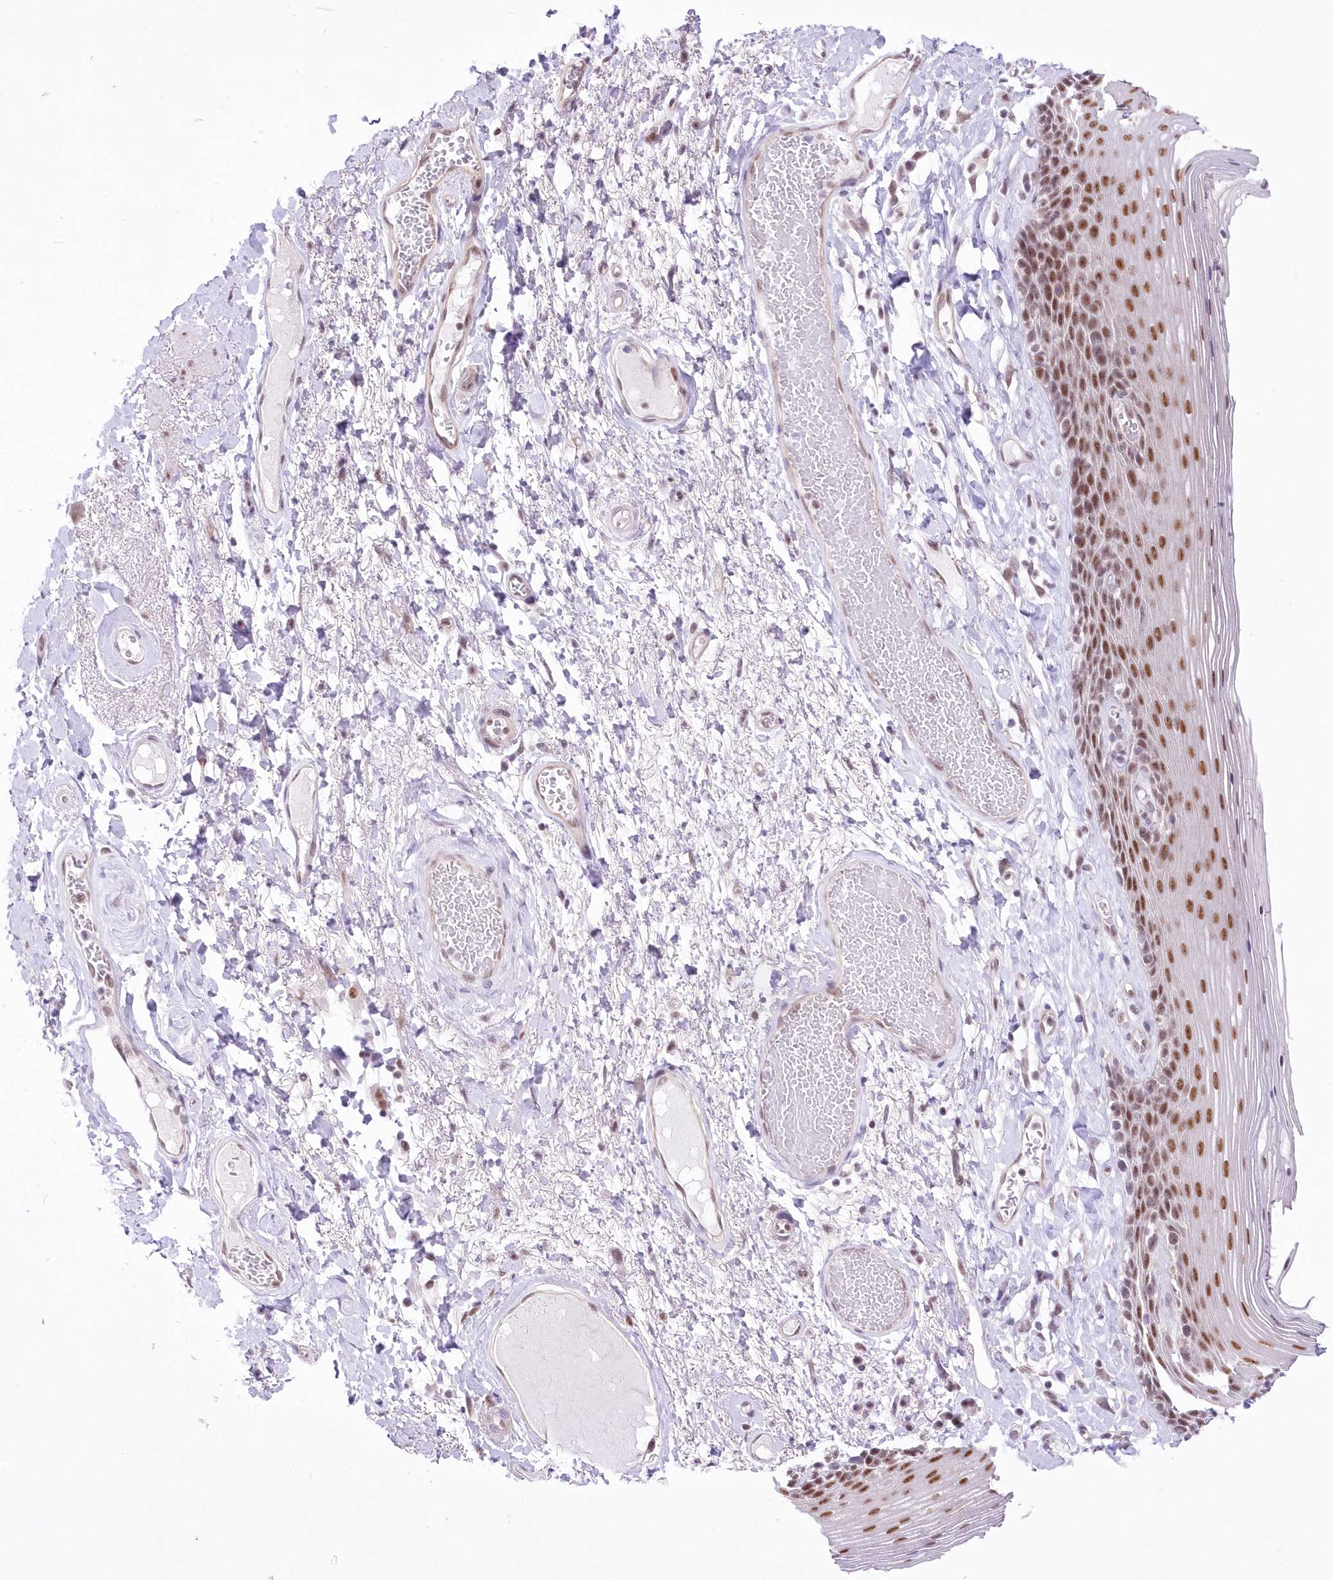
{"staining": {"intensity": "strong", "quantity": ">75%", "location": "nuclear"}, "tissue": "skin", "cell_type": "Epidermal cells", "image_type": "normal", "snomed": [{"axis": "morphology", "description": "Normal tissue, NOS"}, {"axis": "topography", "description": "Anal"}], "caption": "IHC histopathology image of benign skin: skin stained using immunohistochemistry displays high levels of strong protein expression localized specifically in the nuclear of epidermal cells, appearing as a nuclear brown color.", "gene": "NSUN2", "patient": {"sex": "male", "age": 69}}